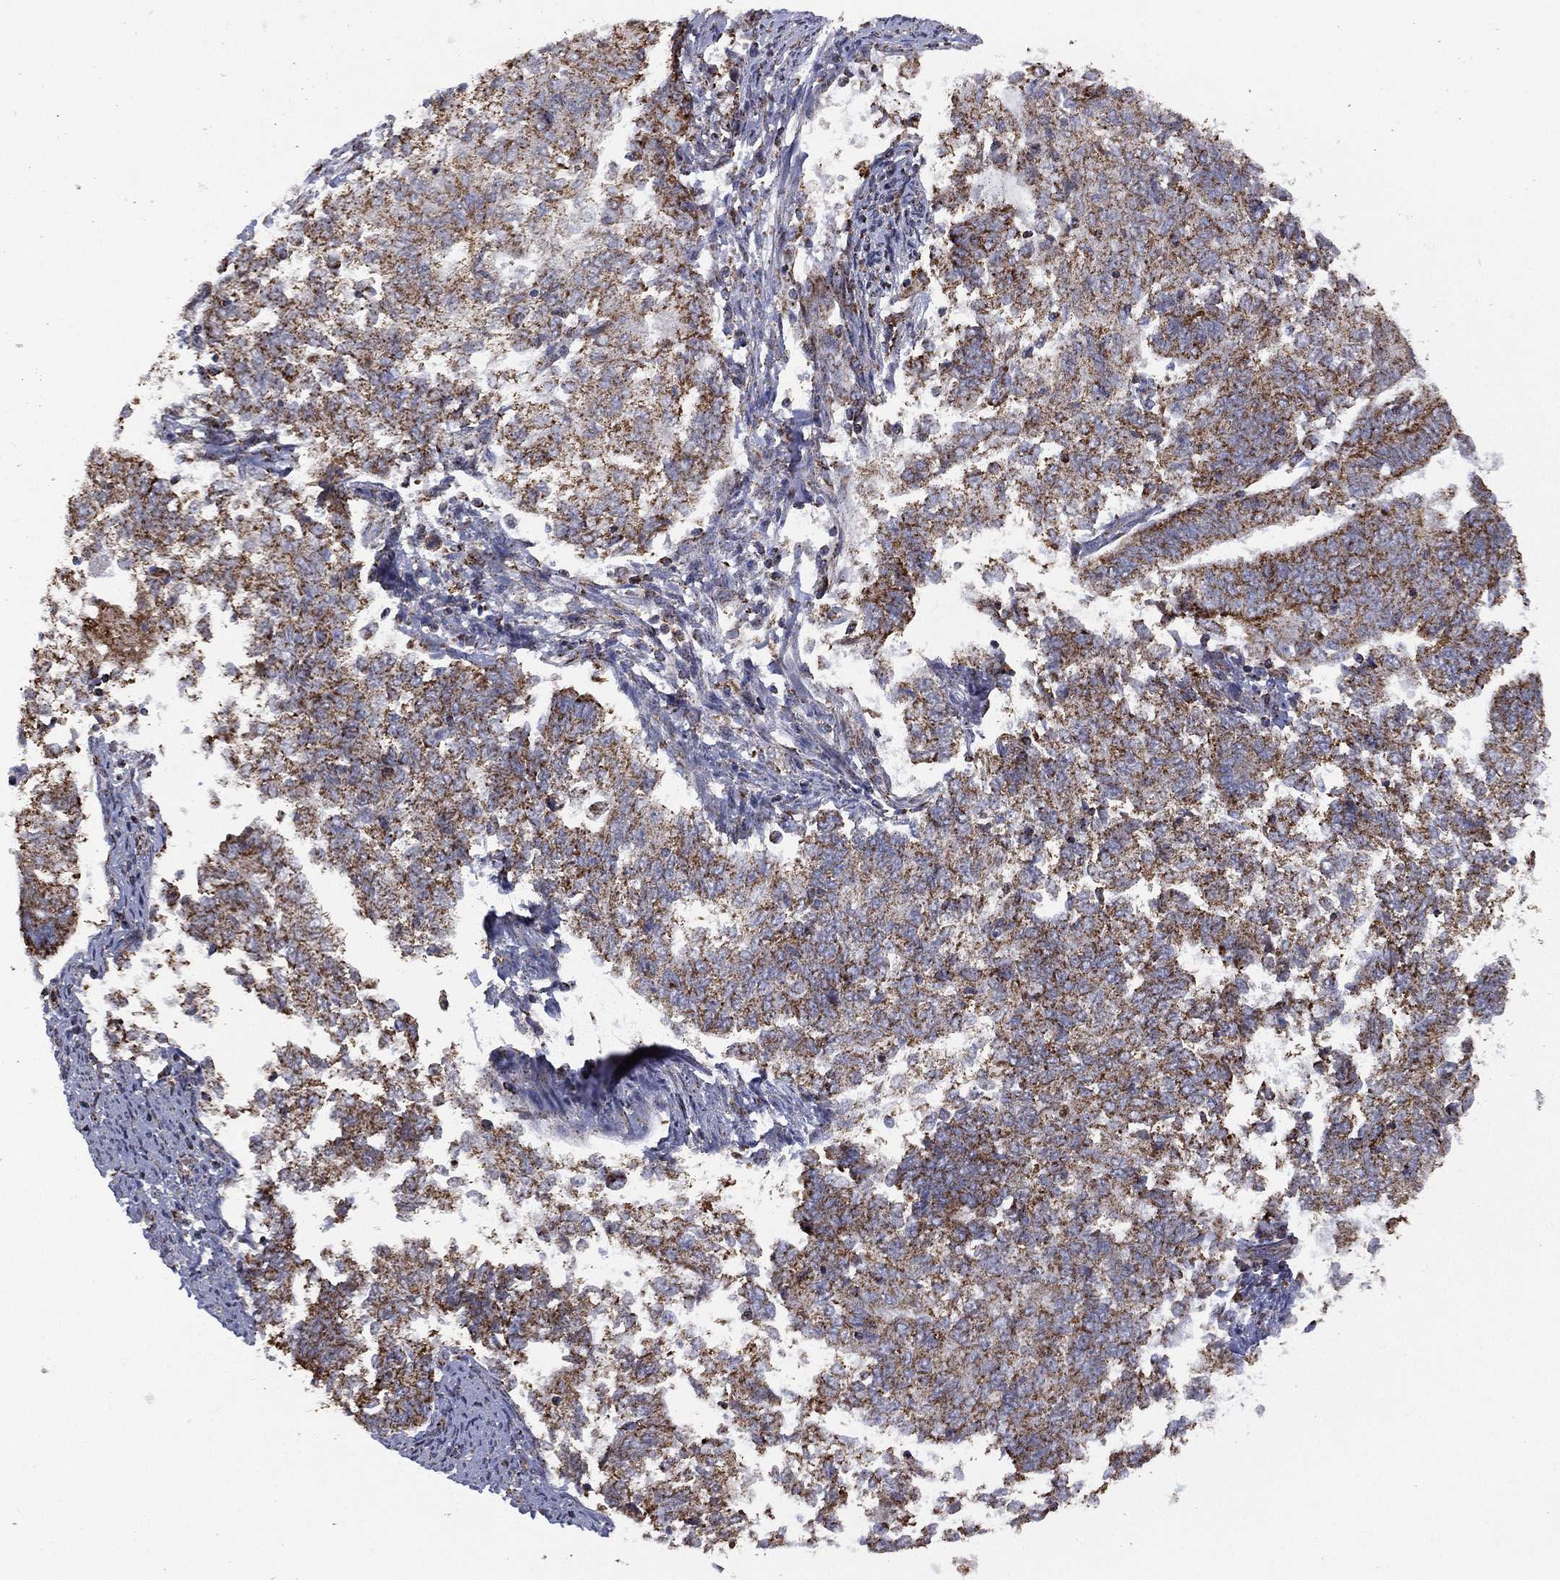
{"staining": {"intensity": "strong", "quantity": ">75%", "location": "cytoplasmic/membranous"}, "tissue": "endometrial cancer", "cell_type": "Tumor cells", "image_type": "cancer", "snomed": [{"axis": "morphology", "description": "Adenocarcinoma, NOS"}, {"axis": "topography", "description": "Endometrium"}], "caption": "Immunohistochemistry (IHC) image of human endometrial adenocarcinoma stained for a protein (brown), which shows high levels of strong cytoplasmic/membranous expression in approximately >75% of tumor cells.", "gene": "PPP2R5A", "patient": {"sex": "female", "age": 65}}